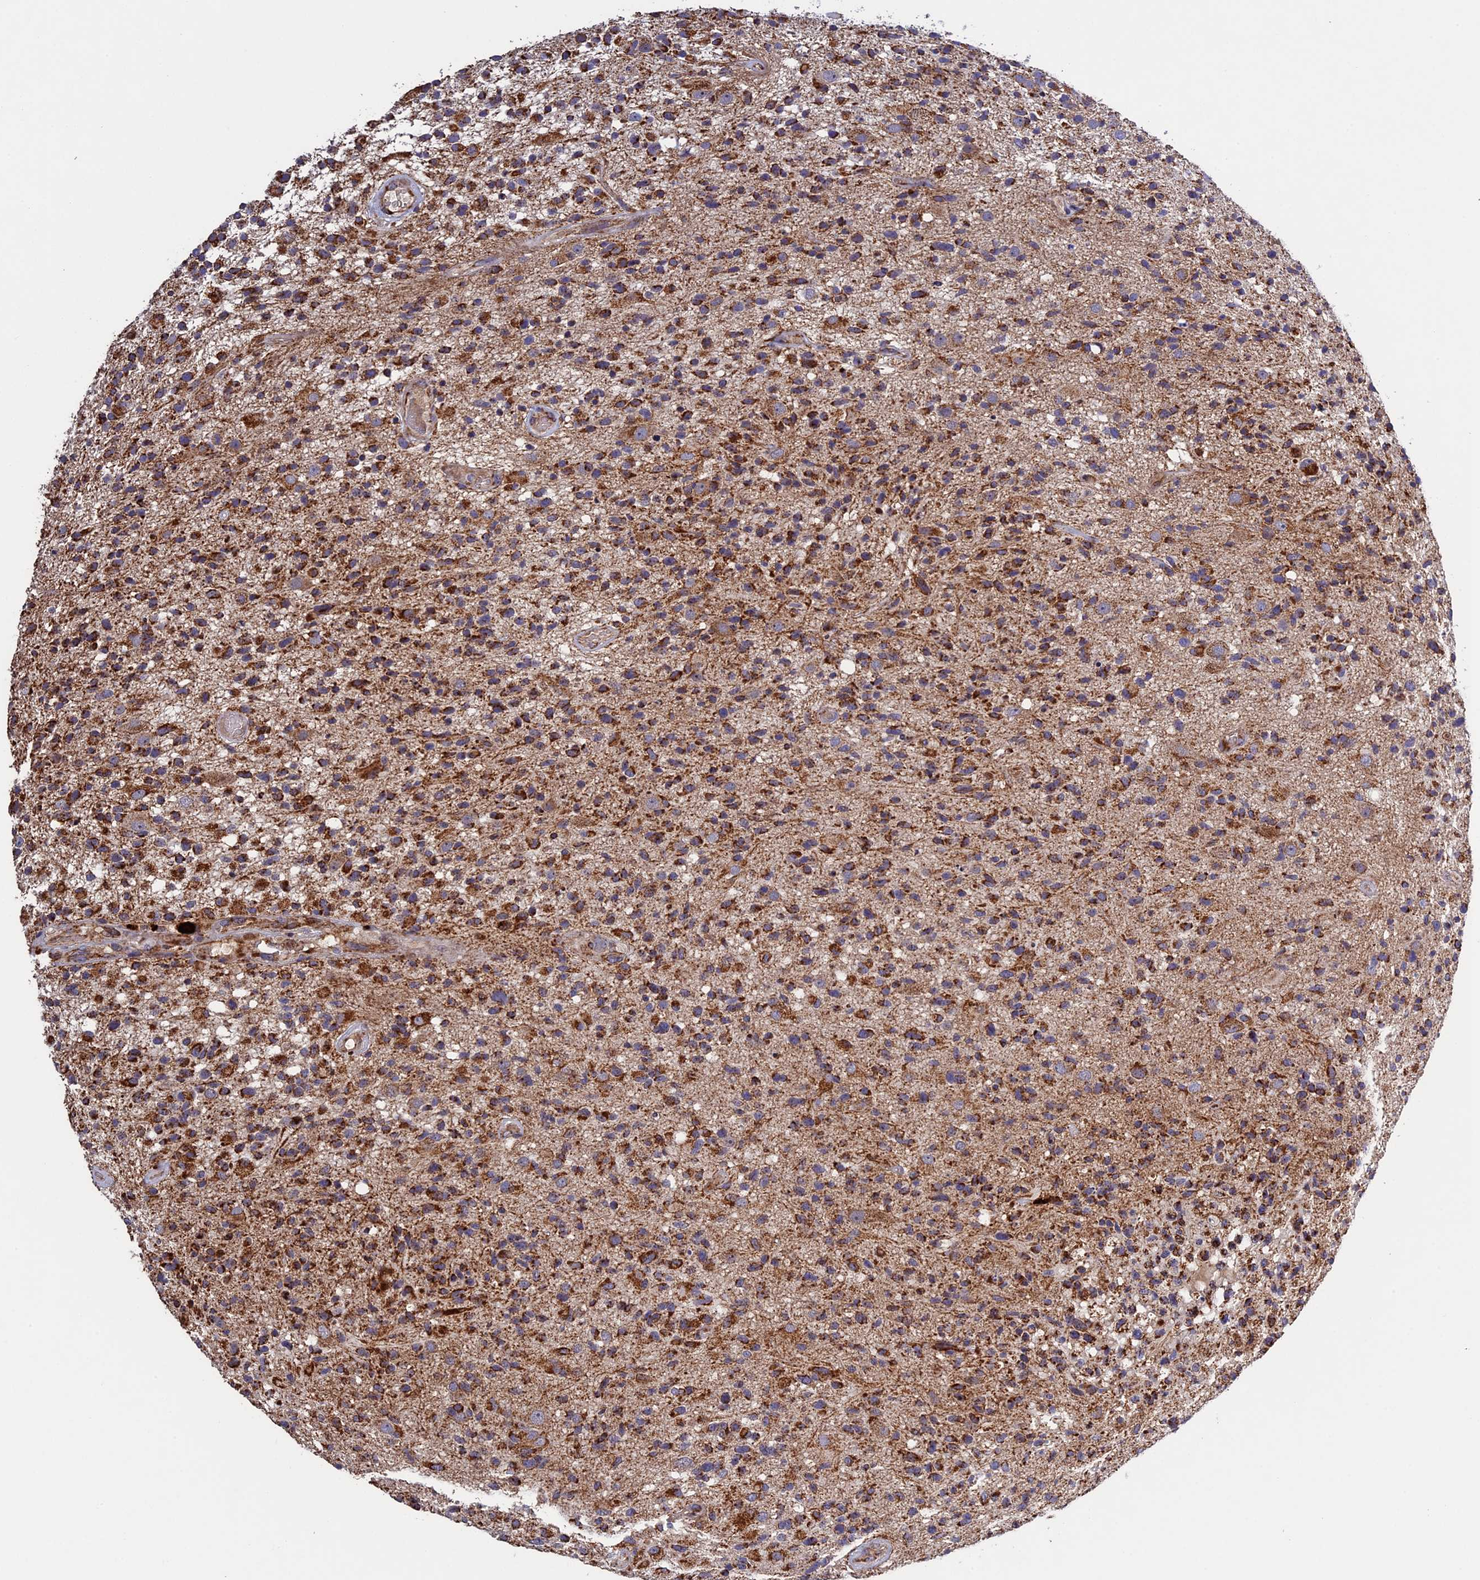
{"staining": {"intensity": "moderate", "quantity": ">75%", "location": "cytoplasmic/membranous"}, "tissue": "glioma", "cell_type": "Tumor cells", "image_type": "cancer", "snomed": [{"axis": "morphology", "description": "Glioma, malignant, High grade"}, {"axis": "morphology", "description": "Glioblastoma, NOS"}, {"axis": "topography", "description": "Brain"}], "caption": "There is medium levels of moderate cytoplasmic/membranous expression in tumor cells of malignant high-grade glioma, as demonstrated by immunohistochemical staining (brown color).", "gene": "RNF17", "patient": {"sex": "male", "age": 60}}